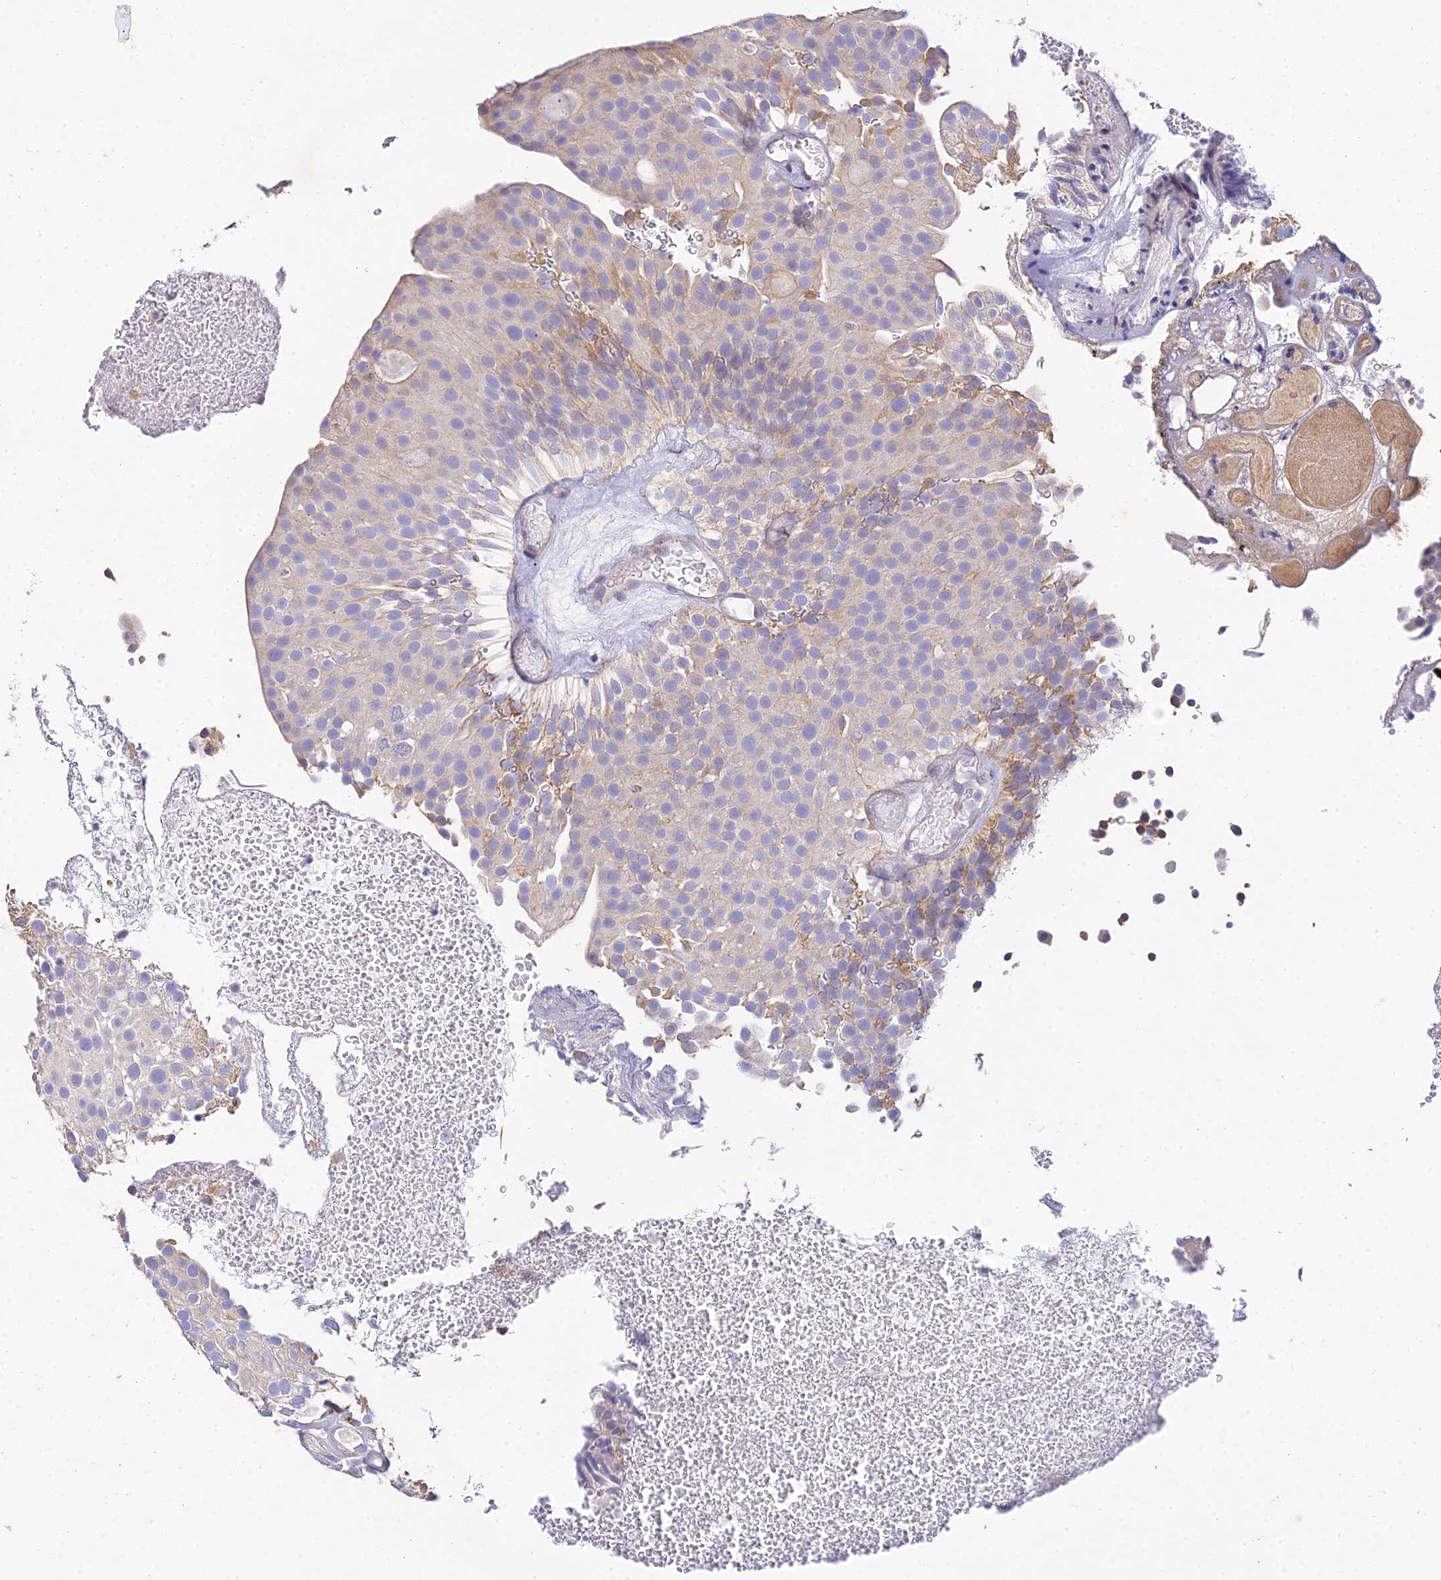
{"staining": {"intensity": "weak", "quantity": "<25%", "location": "cytoplasmic/membranous"}, "tissue": "urothelial cancer", "cell_type": "Tumor cells", "image_type": "cancer", "snomed": [{"axis": "morphology", "description": "Urothelial carcinoma, Low grade"}, {"axis": "topography", "description": "Urinary bladder"}], "caption": "Tumor cells show no significant protein positivity in urothelial cancer.", "gene": "ARL8B", "patient": {"sex": "male", "age": 78}}